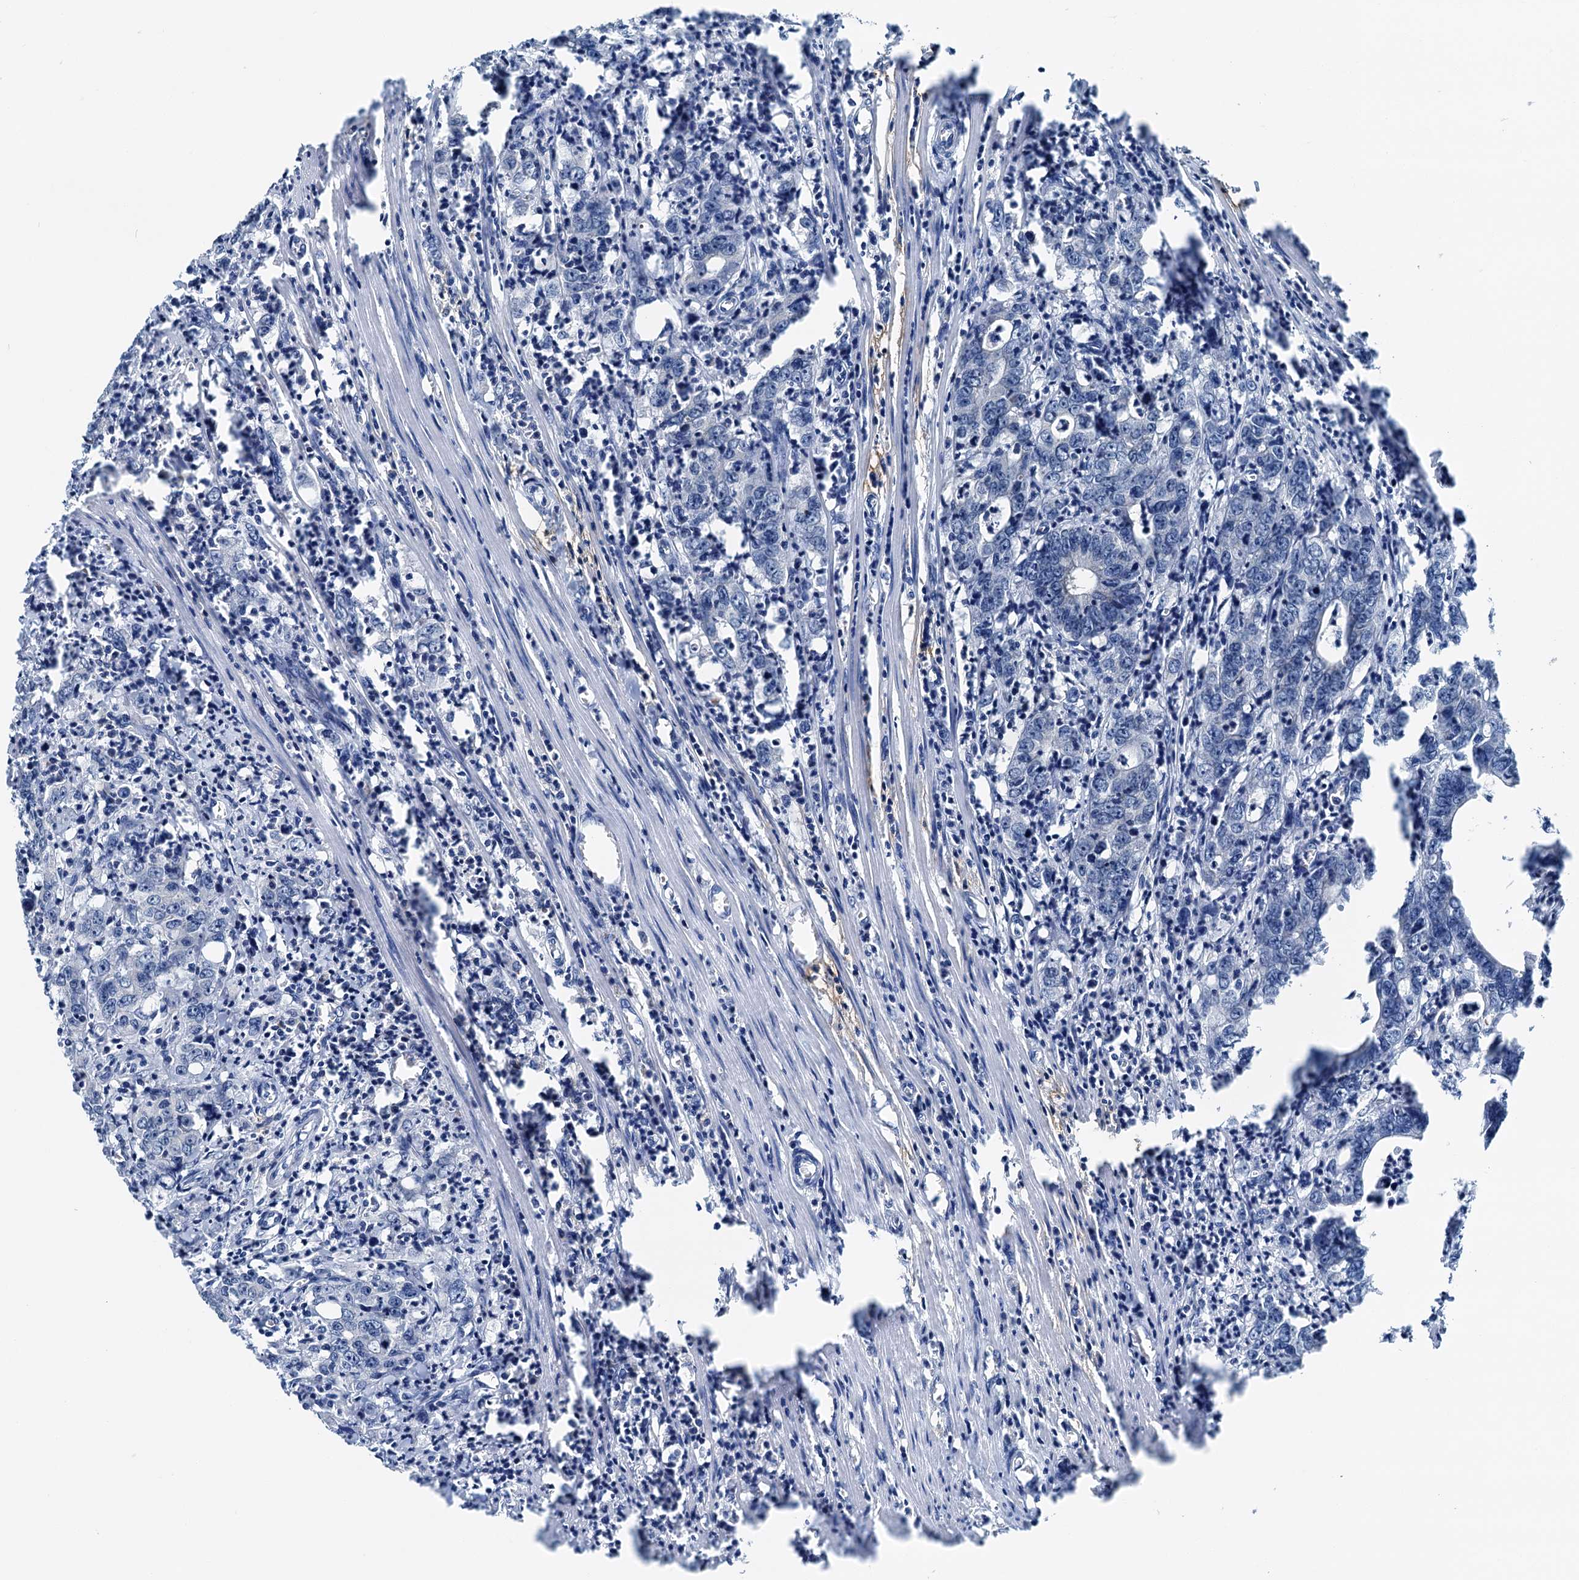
{"staining": {"intensity": "negative", "quantity": "none", "location": "none"}, "tissue": "colorectal cancer", "cell_type": "Tumor cells", "image_type": "cancer", "snomed": [{"axis": "morphology", "description": "Adenocarcinoma, NOS"}, {"axis": "topography", "description": "Colon"}], "caption": "The photomicrograph reveals no staining of tumor cells in colorectal cancer (adenocarcinoma).", "gene": "SHLD1", "patient": {"sex": "female", "age": 75}}